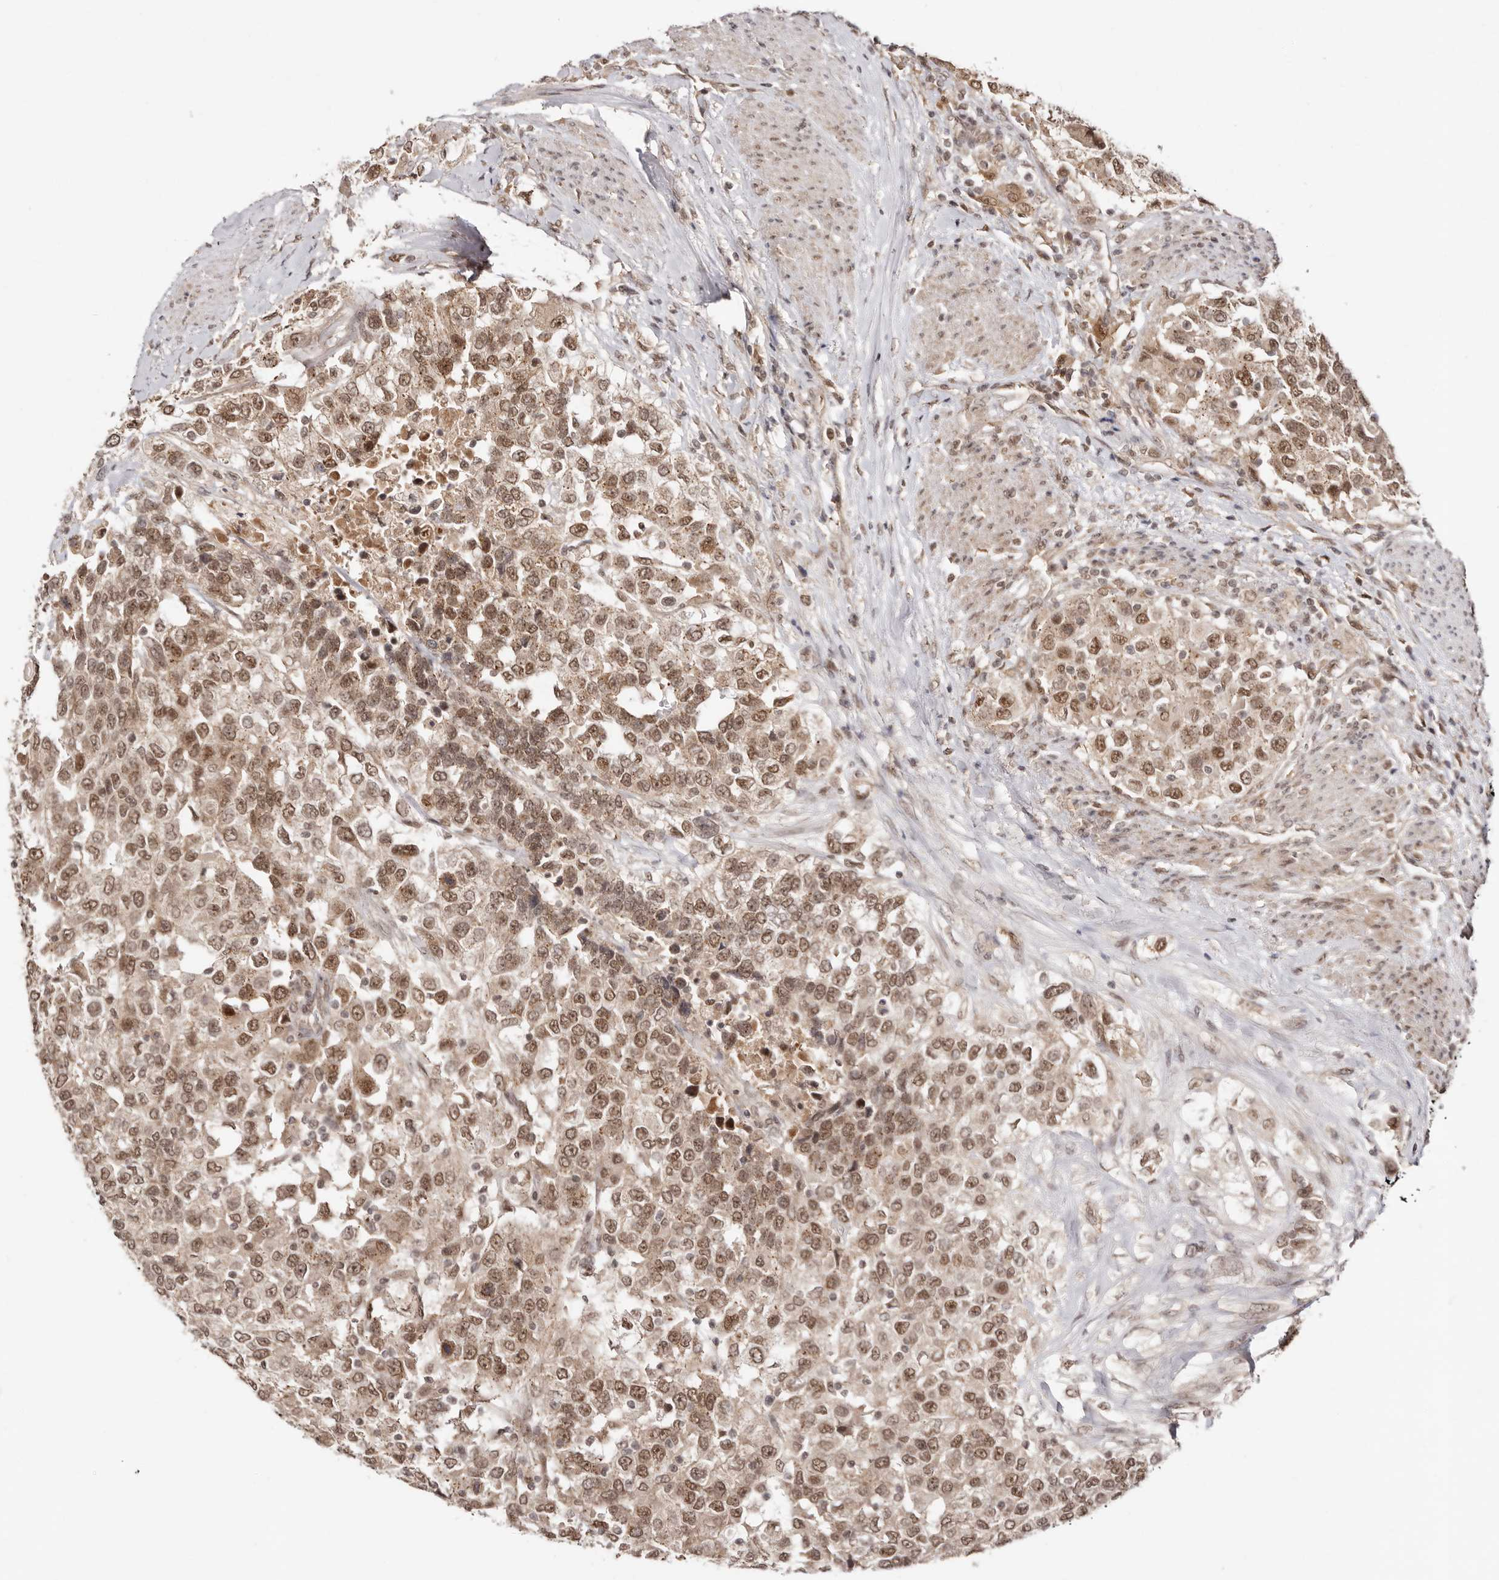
{"staining": {"intensity": "moderate", "quantity": ">75%", "location": "nuclear"}, "tissue": "urothelial cancer", "cell_type": "Tumor cells", "image_type": "cancer", "snomed": [{"axis": "morphology", "description": "Urothelial carcinoma, High grade"}, {"axis": "topography", "description": "Urinary bladder"}], "caption": "Human urothelial carcinoma (high-grade) stained with a protein marker demonstrates moderate staining in tumor cells.", "gene": "MED8", "patient": {"sex": "female", "age": 80}}